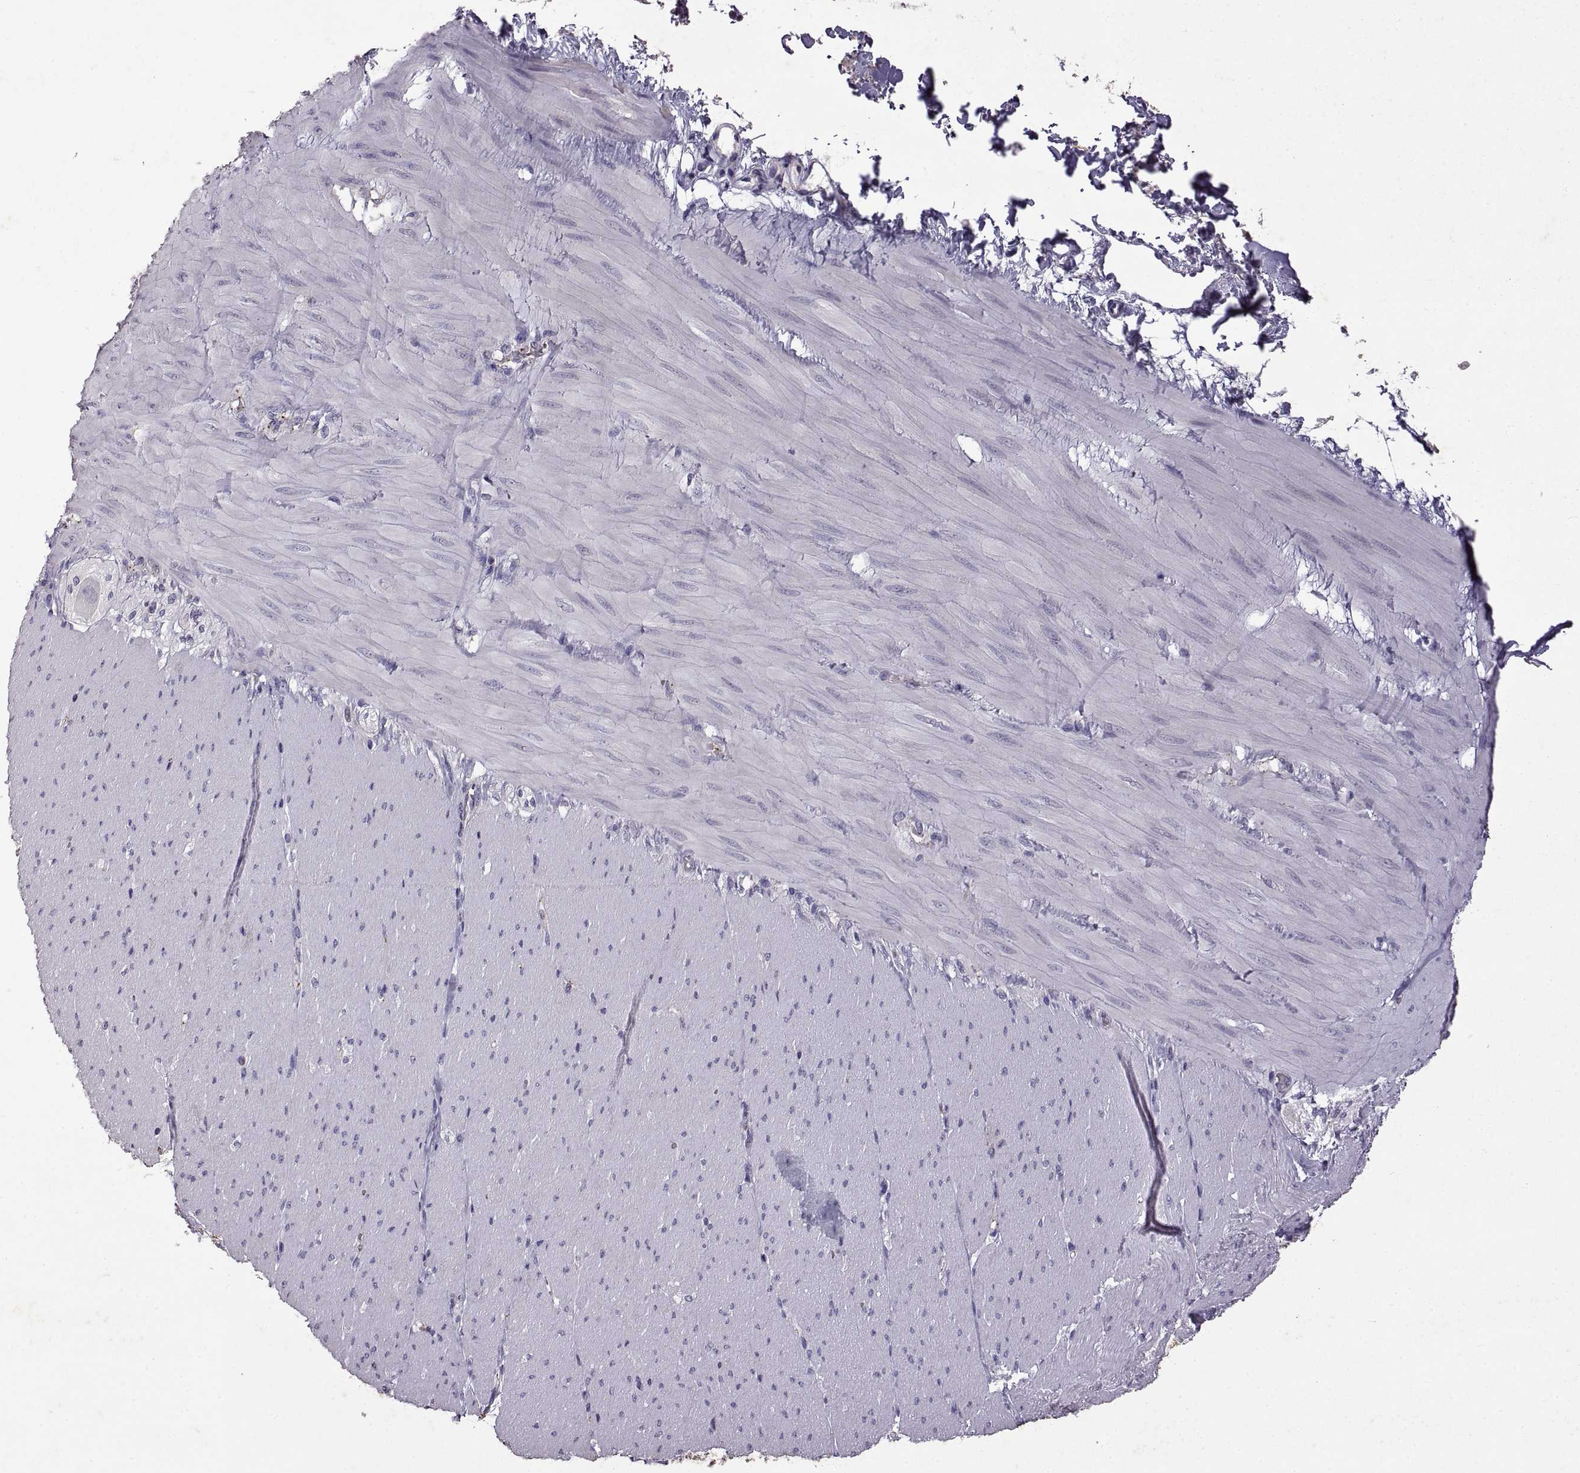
{"staining": {"intensity": "negative", "quantity": "none", "location": "none"}, "tissue": "soft tissue", "cell_type": "Fibroblasts", "image_type": "normal", "snomed": [{"axis": "morphology", "description": "Normal tissue, NOS"}, {"axis": "topography", "description": "Smooth muscle"}, {"axis": "topography", "description": "Duodenum"}, {"axis": "topography", "description": "Peripheral nerve tissue"}], "caption": "Immunohistochemistry histopathology image of normal soft tissue: human soft tissue stained with DAB (3,3'-diaminobenzidine) reveals no significant protein staining in fibroblasts.", "gene": "DEFB136", "patient": {"sex": "female", "age": 61}}